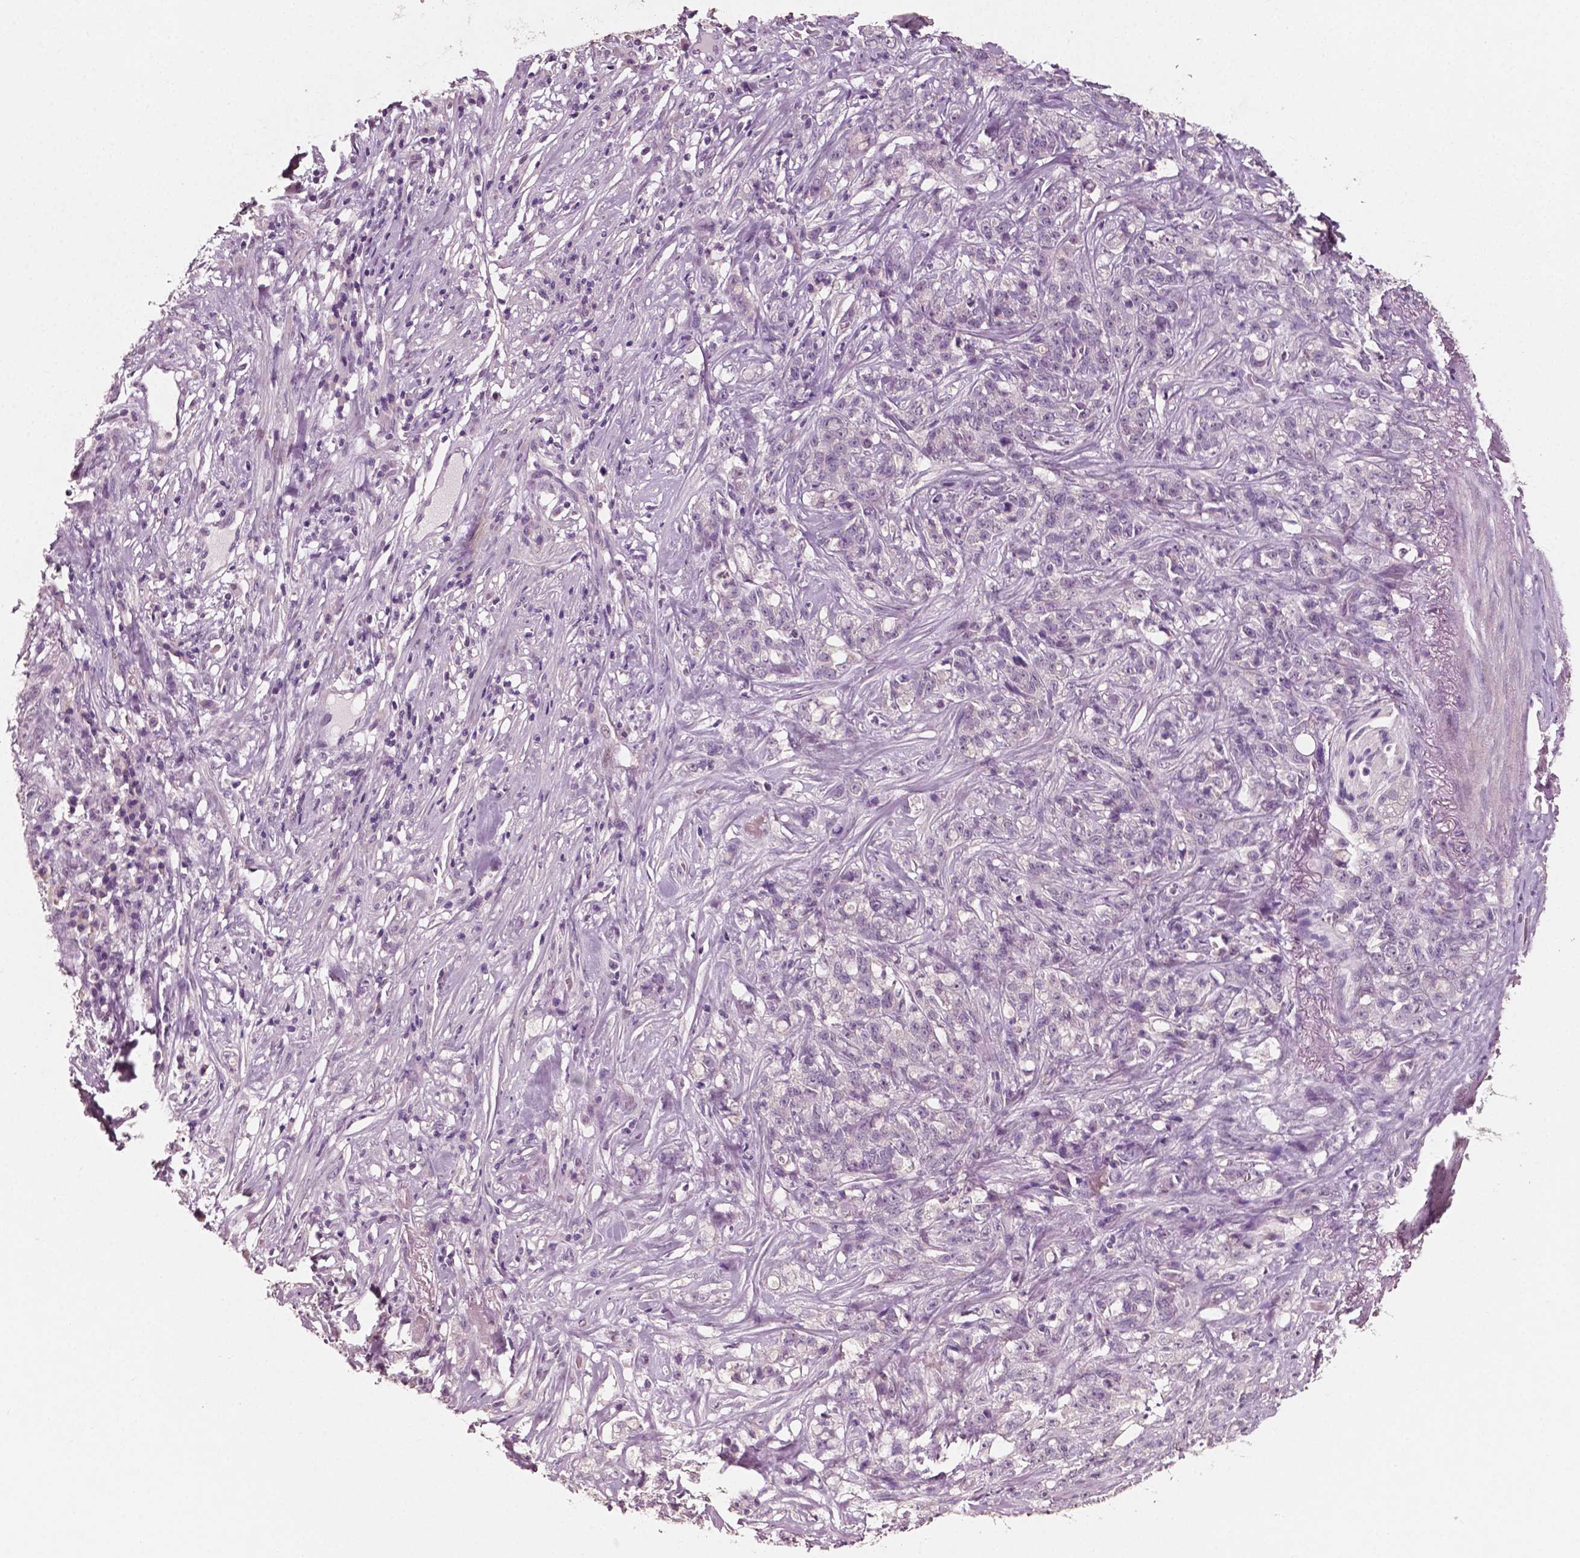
{"staining": {"intensity": "negative", "quantity": "none", "location": "none"}, "tissue": "stomach cancer", "cell_type": "Tumor cells", "image_type": "cancer", "snomed": [{"axis": "morphology", "description": "Adenocarcinoma, NOS"}, {"axis": "topography", "description": "Stomach, lower"}], "caption": "Human stomach cancer (adenocarcinoma) stained for a protein using IHC demonstrates no positivity in tumor cells.", "gene": "PLA2R1", "patient": {"sex": "male", "age": 88}}